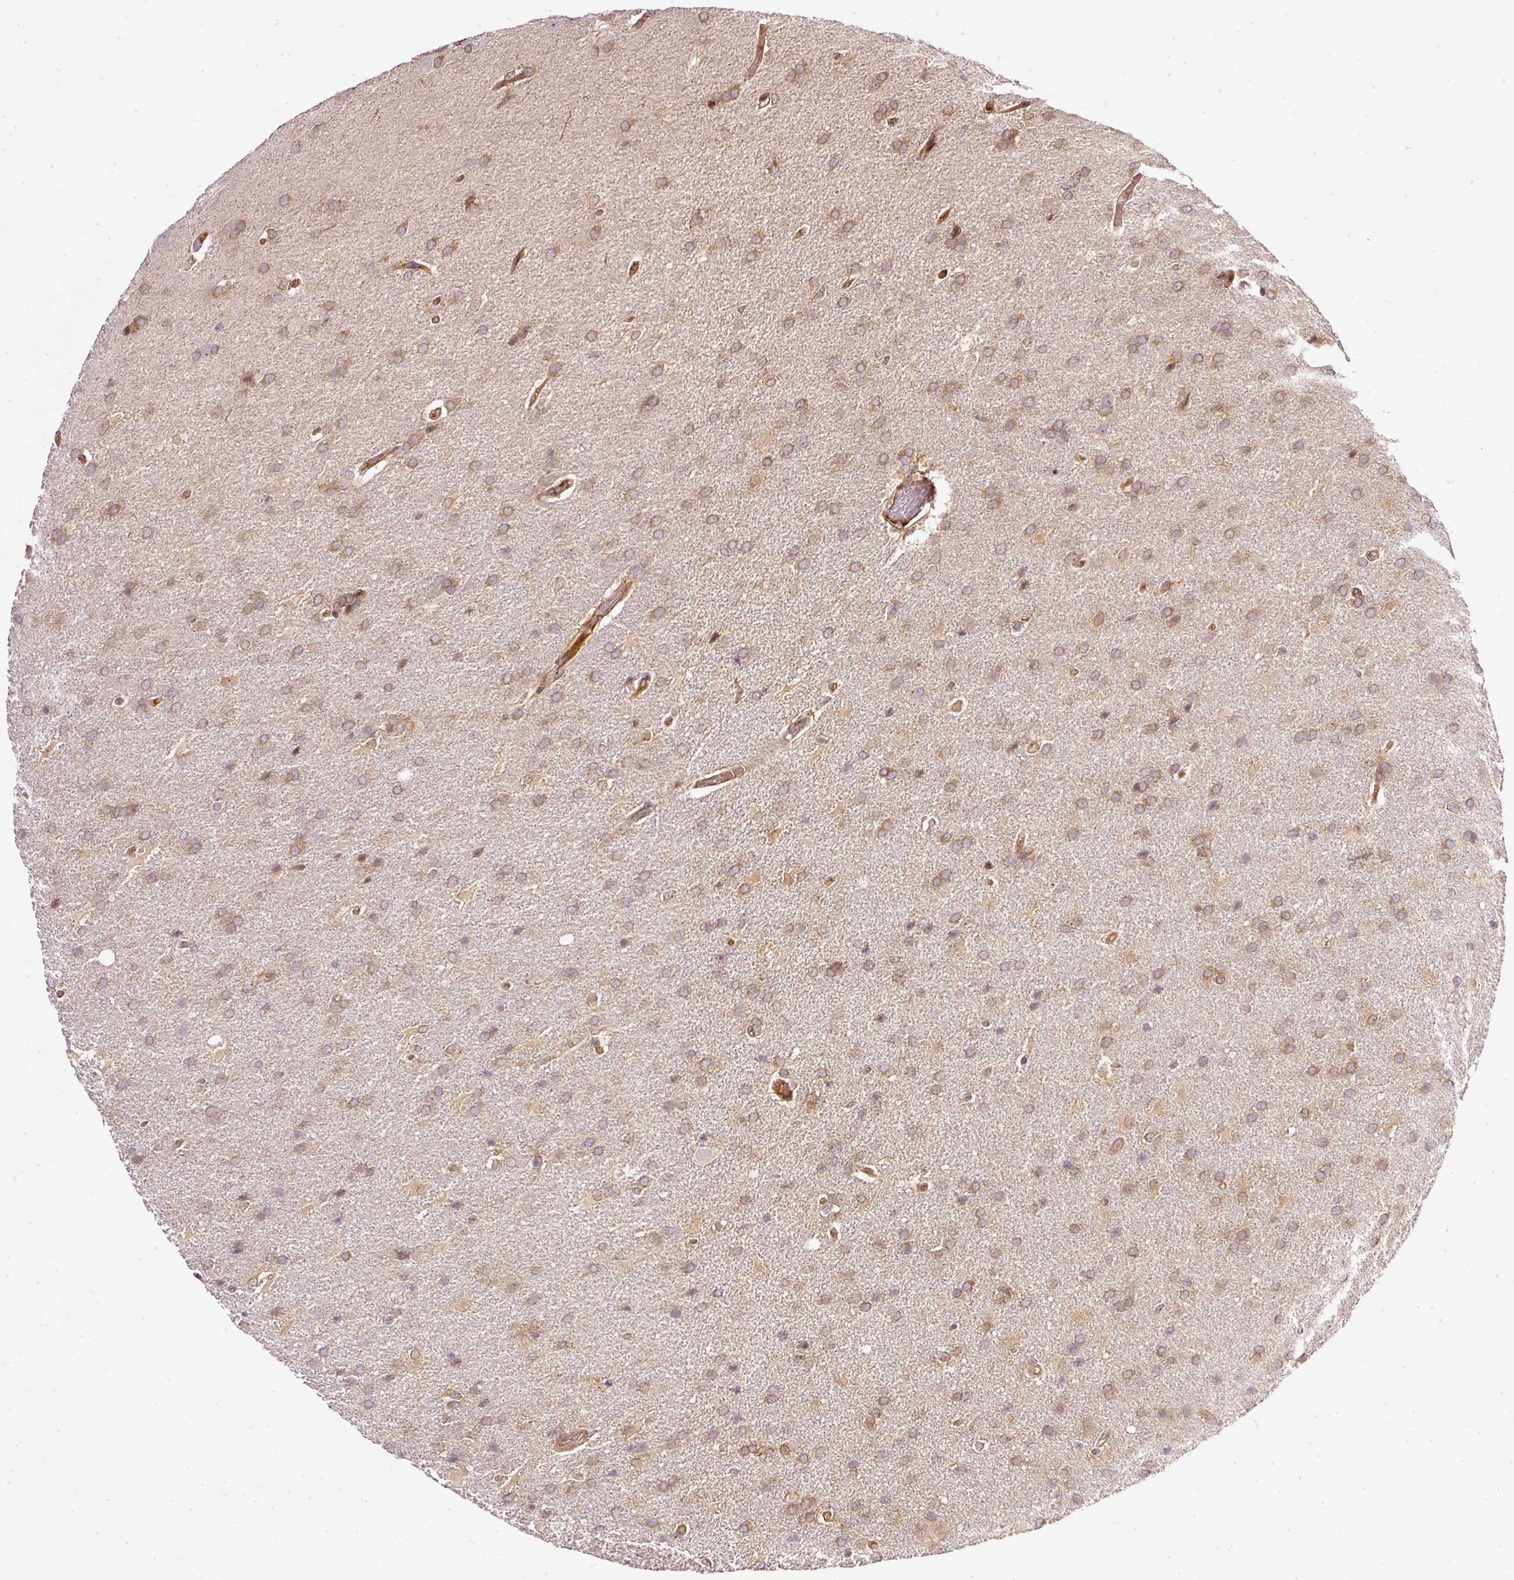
{"staining": {"intensity": "moderate", "quantity": ">75%", "location": "cytoplasmic/membranous"}, "tissue": "glioma", "cell_type": "Tumor cells", "image_type": "cancer", "snomed": [{"axis": "morphology", "description": "Glioma, malignant, High grade"}, {"axis": "topography", "description": "Brain"}], "caption": "The immunohistochemical stain highlights moderate cytoplasmic/membranous staining in tumor cells of glioma tissue.", "gene": "MIF4GD", "patient": {"sex": "male", "age": 56}}